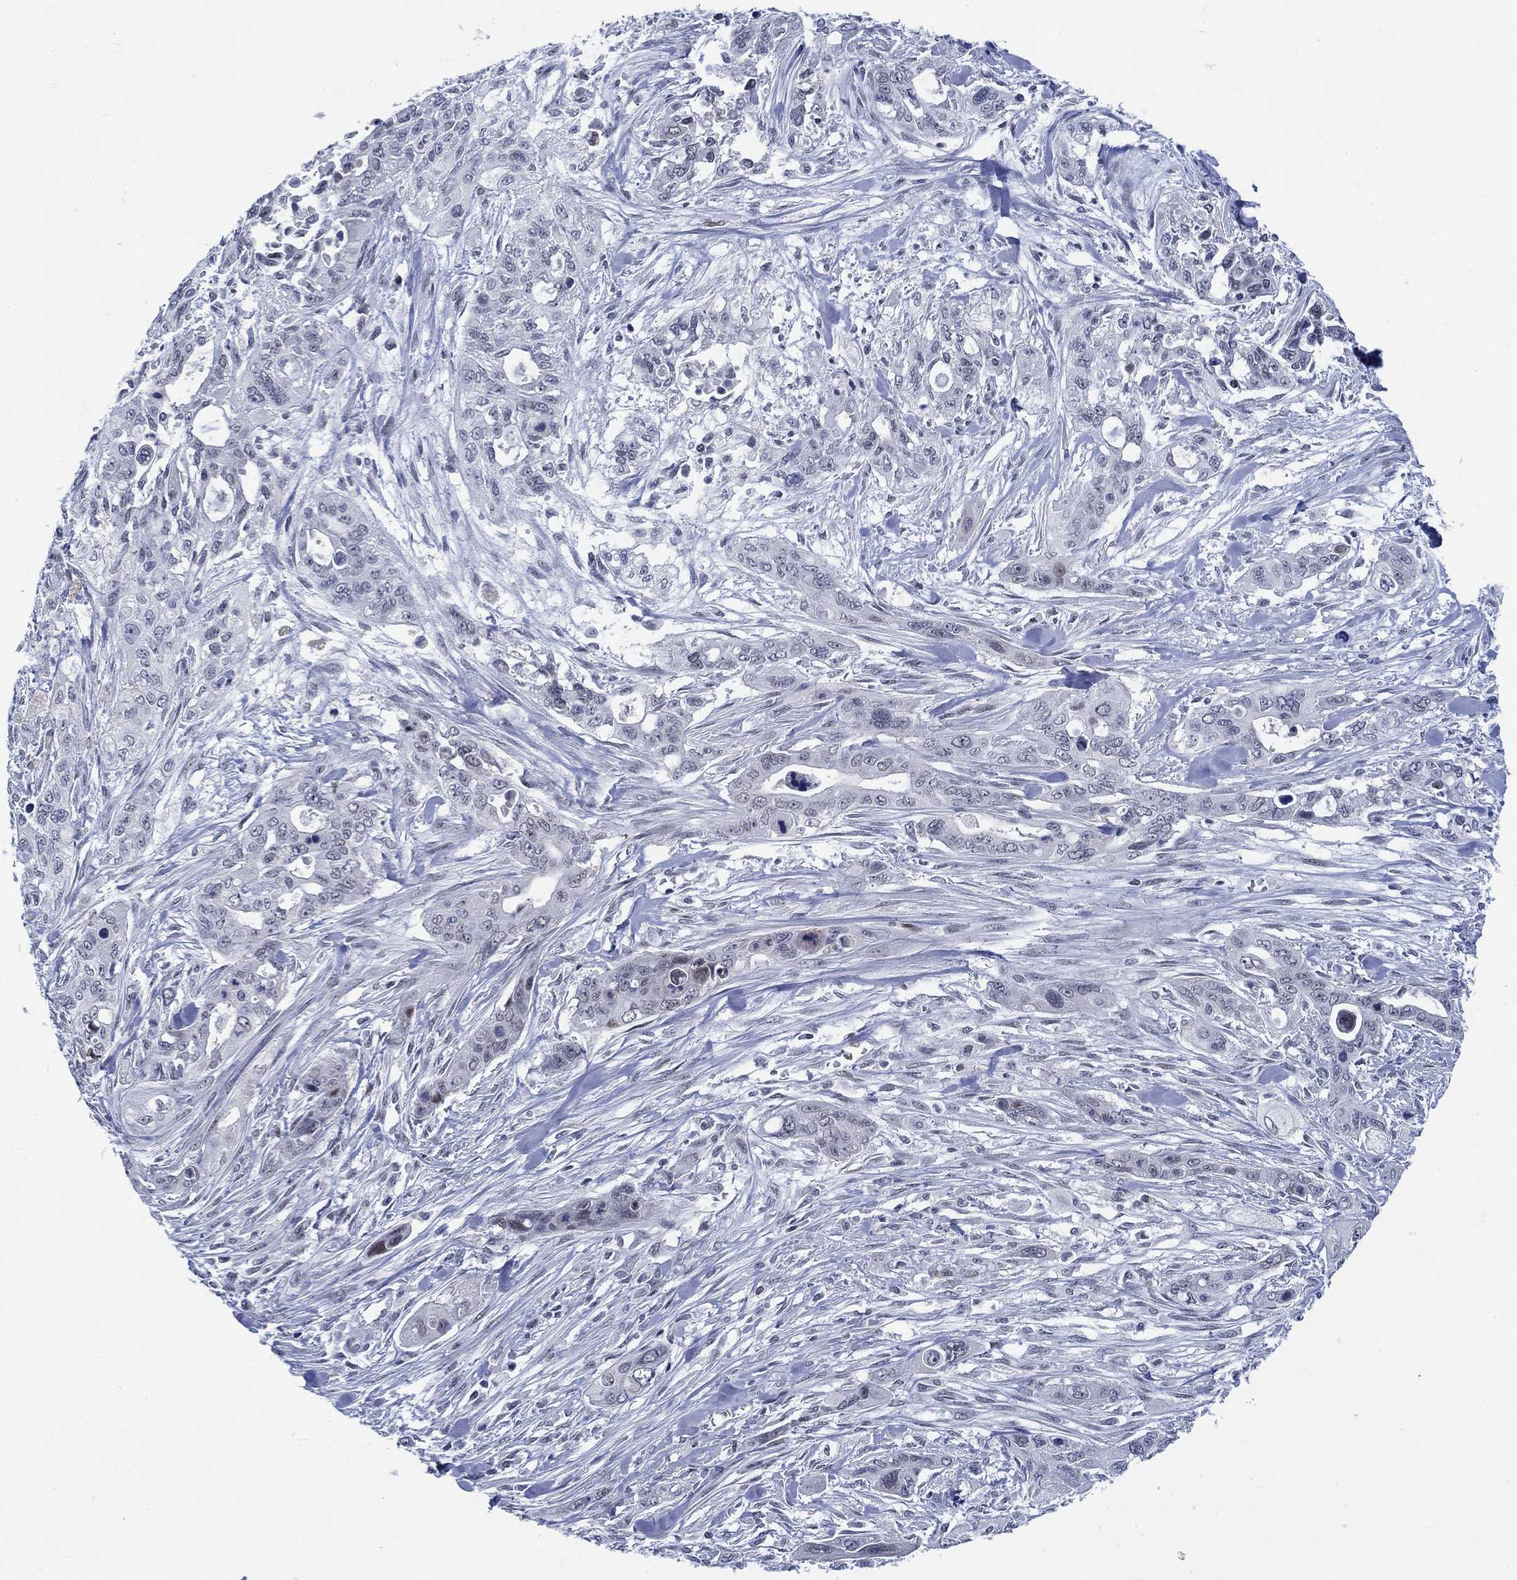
{"staining": {"intensity": "negative", "quantity": "none", "location": "none"}, "tissue": "pancreatic cancer", "cell_type": "Tumor cells", "image_type": "cancer", "snomed": [{"axis": "morphology", "description": "Adenocarcinoma, NOS"}, {"axis": "topography", "description": "Pancreas"}], "caption": "A histopathology image of human pancreatic cancer (adenocarcinoma) is negative for staining in tumor cells.", "gene": "NEU3", "patient": {"sex": "male", "age": 47}}